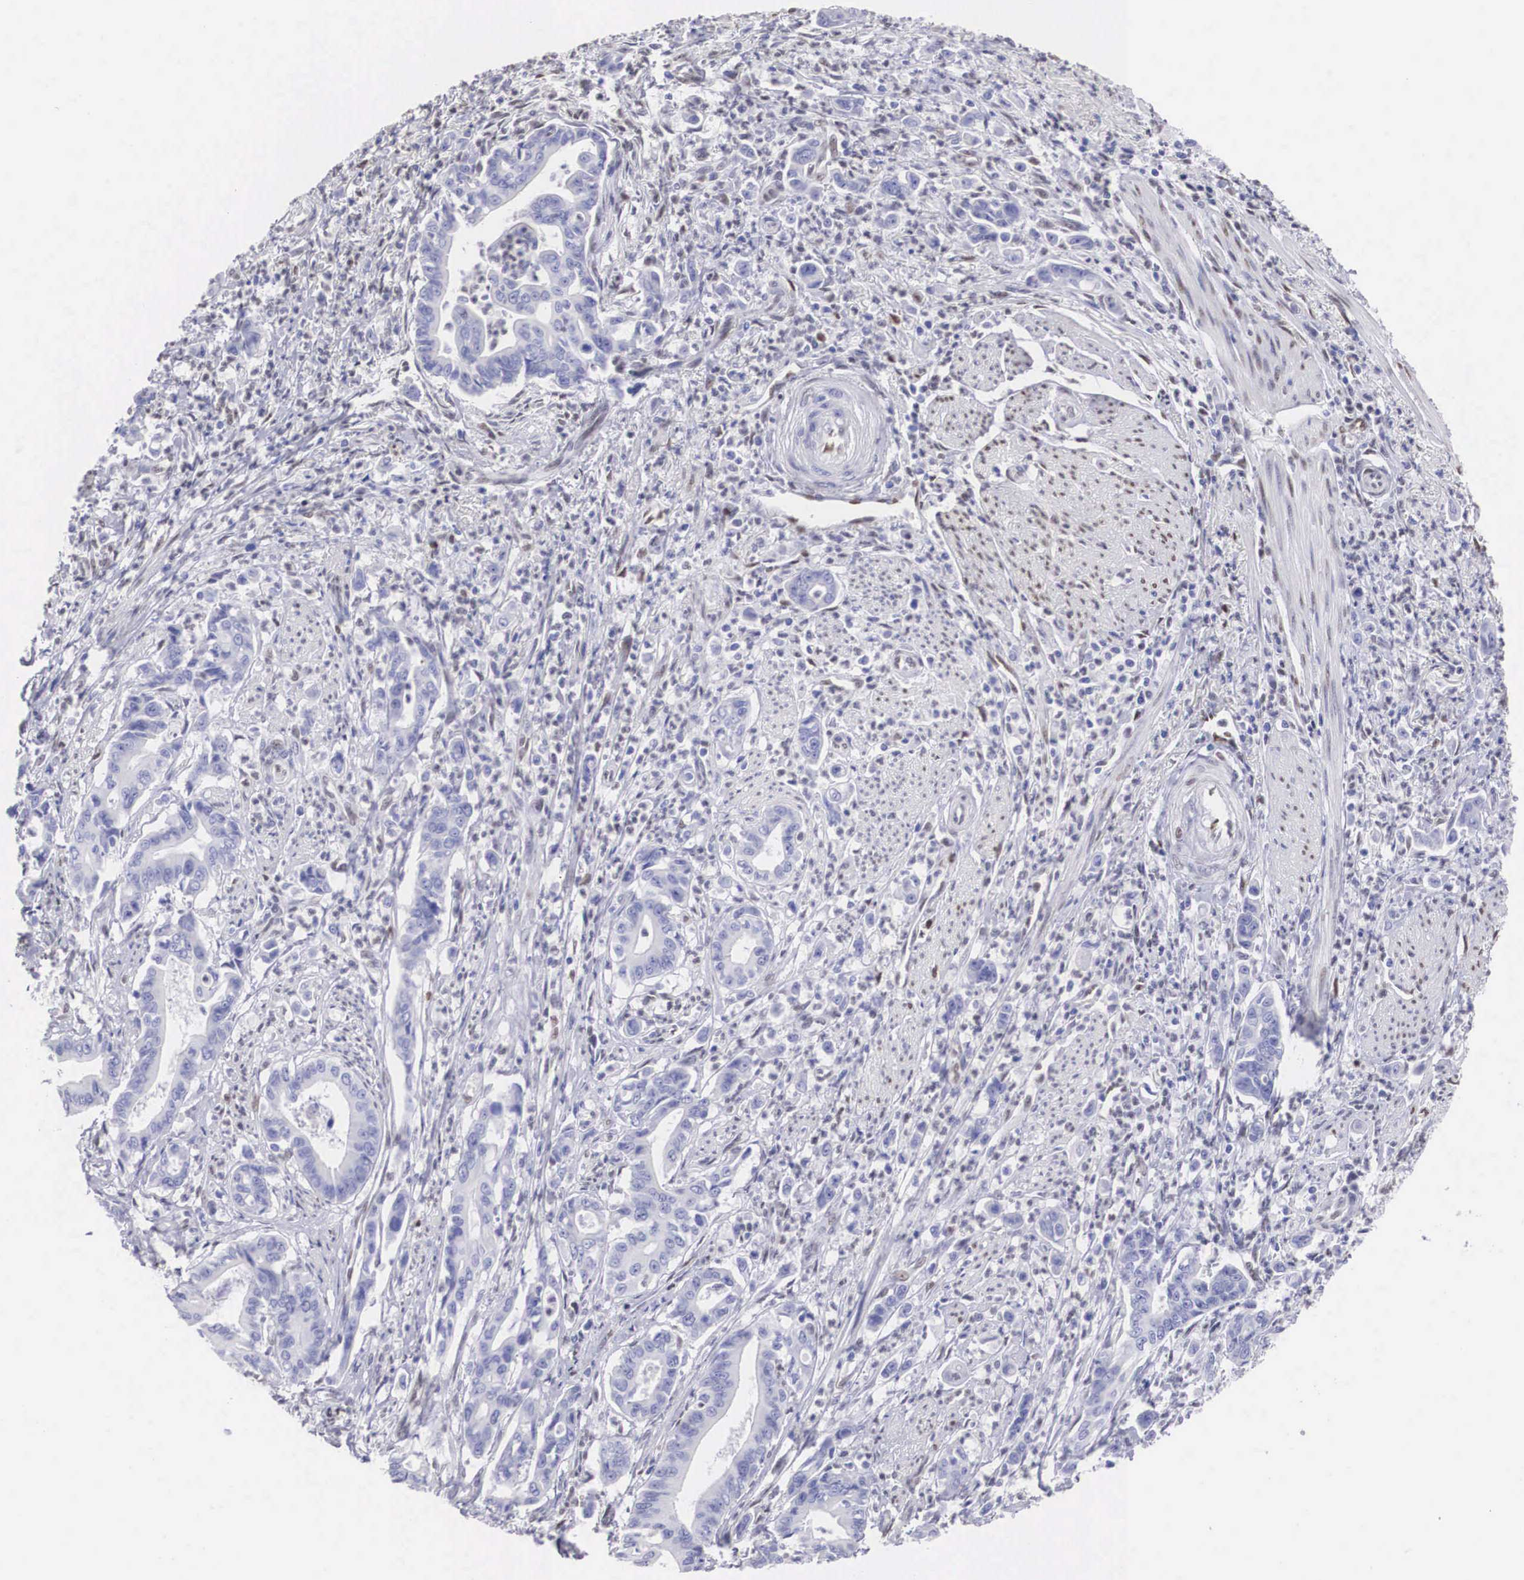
{"staining": {"intensity": "negative", "quantity": "none", "location": "none"}, "tissue": "stomach cancer", "cell_type": "Tumor cells", "image_type": "cancer", "snomed": [{"axis": "morphology", "description": "Adenocarcinoma, NOS"}, {"axis": "topography", "description": "Stomach"}], "caption": "Immunohistochemistry photomicrograph of human adenocarcinoma (stomach) stained for a protein (brown), which exhibits no staining in tumor cells.", "gene": "HMGN5", "patient": {"sex": "female", "age": 76}}